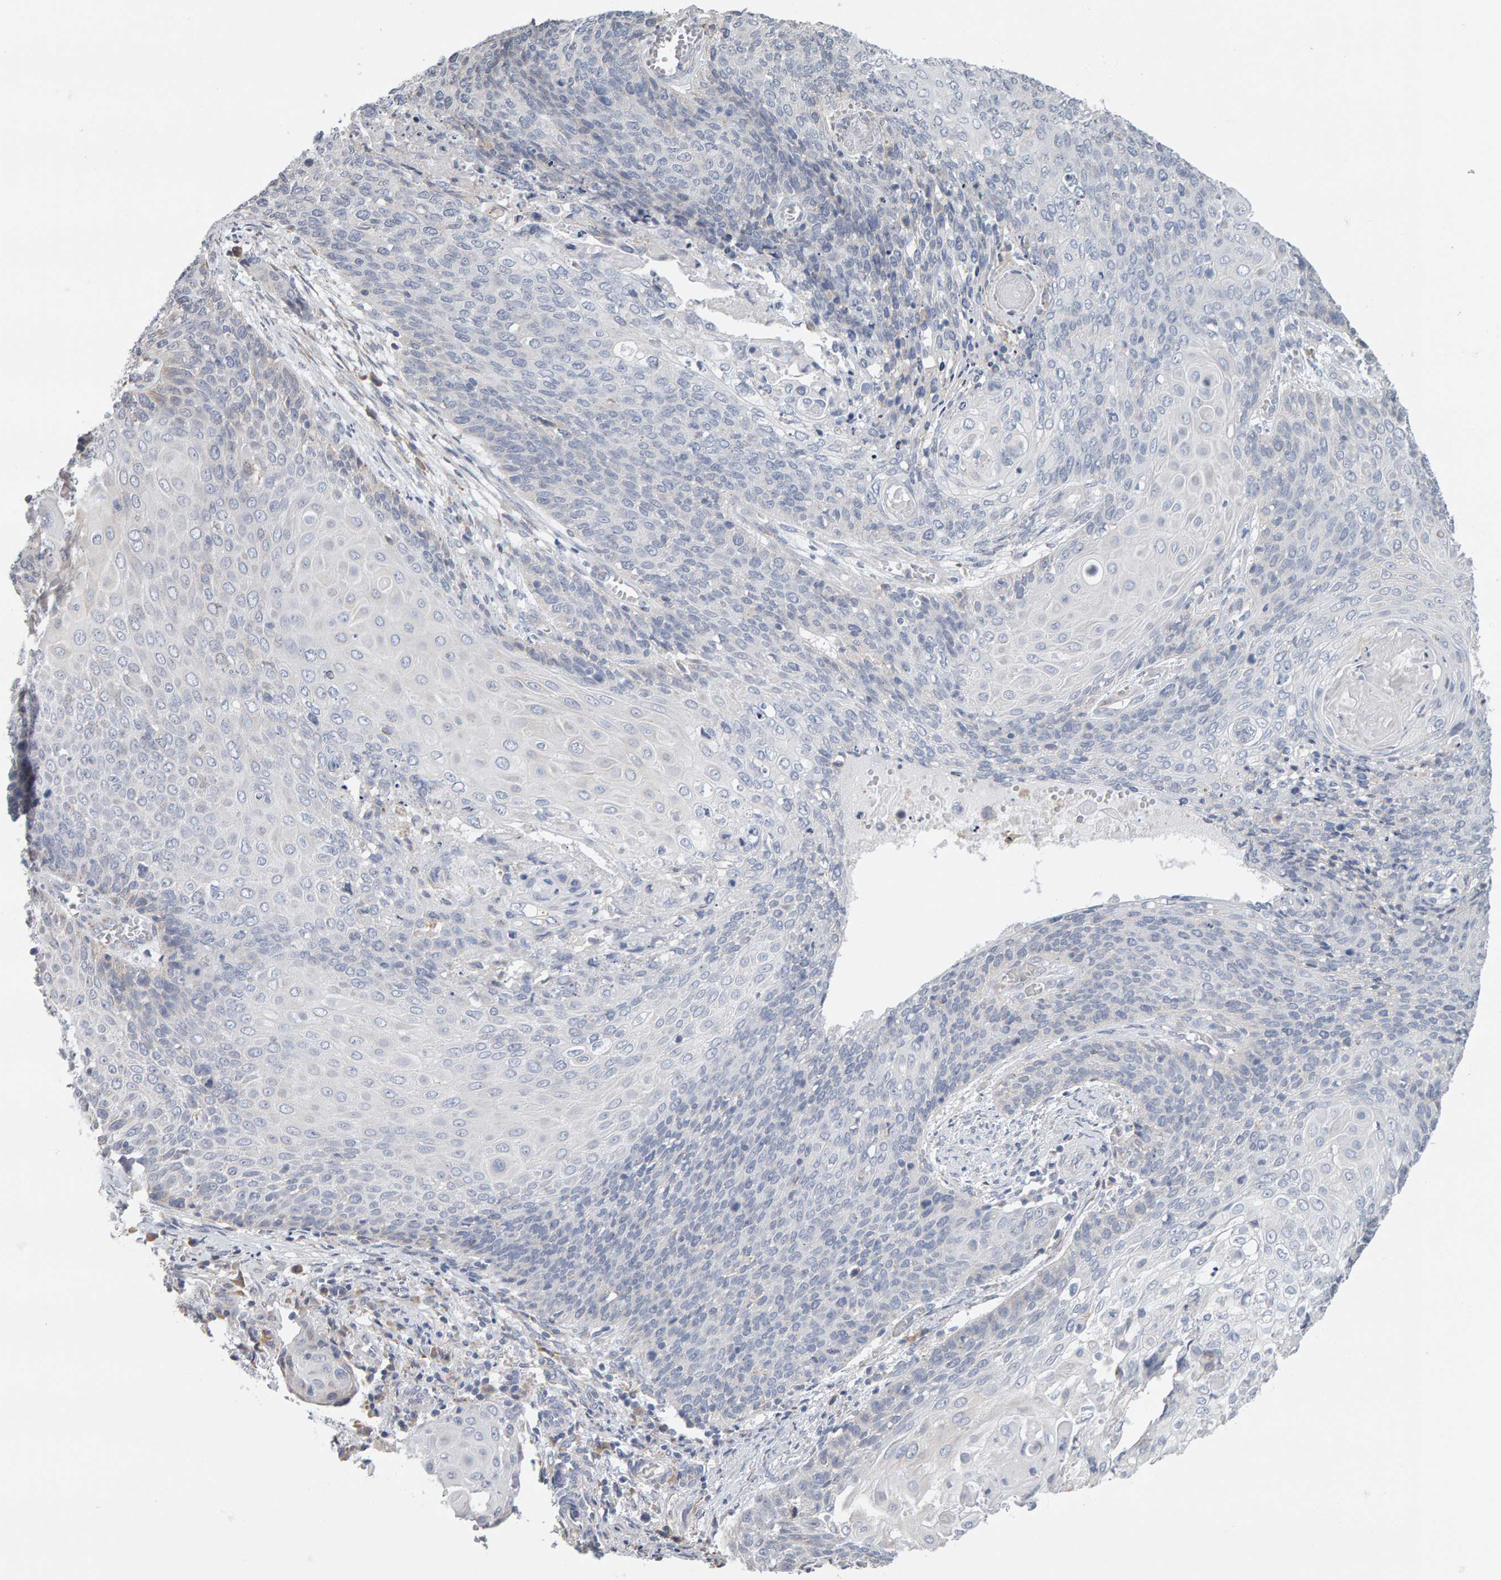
{"staining": {"intensity": "negative", "quantity": "none", "location": "none"}, "tissue": "cervical cancer", "cell_type": "Tumor cells", "image_type": "cancer", "snomed": [{"axis": "morphology", "description": "Squamous cell carcinoma, NOS"}, {"axis": "topography", "description": "Cervix"}], "caption": "Tumor cells show no significant protein staining in squamous cell carcinoma (cervical).", "gene": "ADHFE1", "patient": {"sex": "female", "age": 39}}